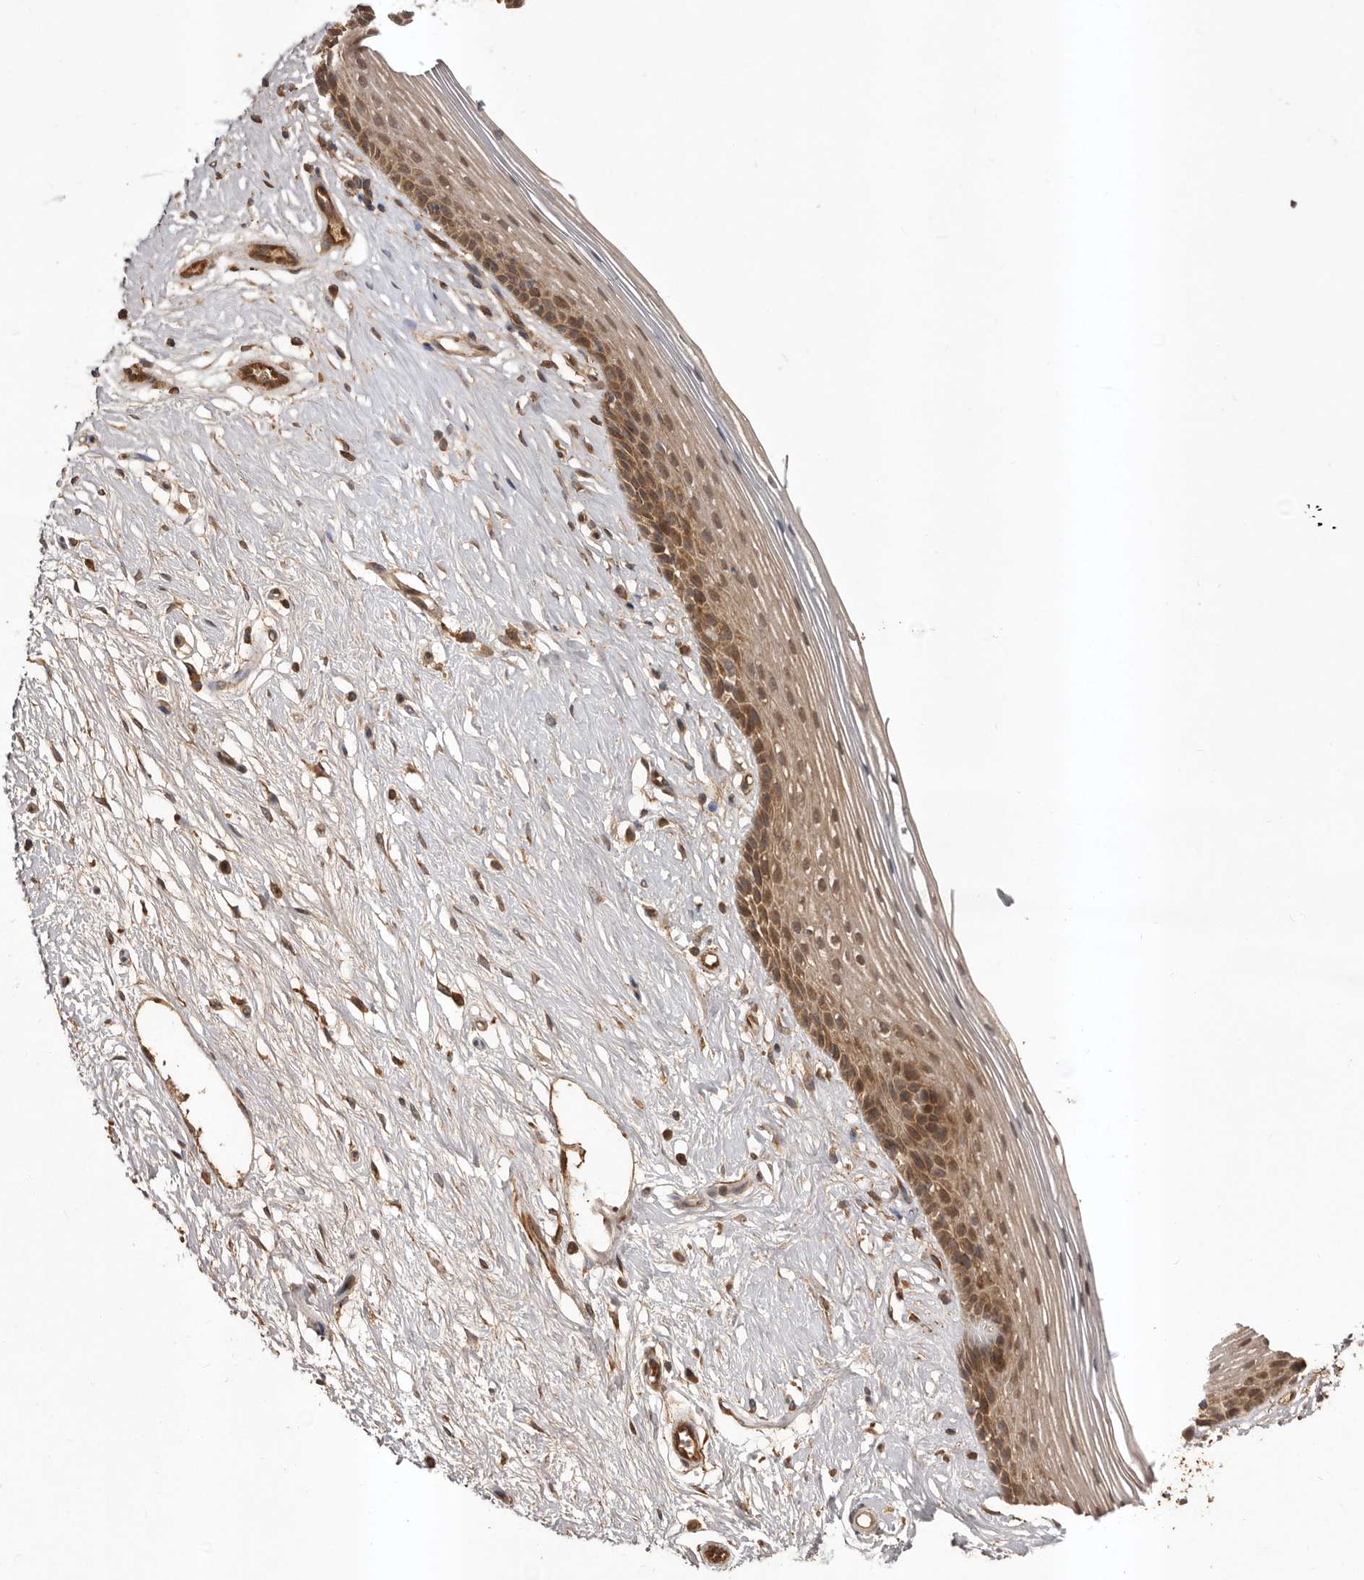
{"staining": {"intensity": "moderate", "quantity": ">75%", "location": "cytoplasmic/membranous"}, "tissue": "vagina", "cell_type": "Squamous epithelial cells", "image_type": "normal", "snomed": [{"axis": "morphology", "description": "Normal tissue, NOS"}, {"axis": "topography", "description": "Vagina"}], "caption": "Moderate cytoplasmic/membranous expression for a protein is appreciated in approximately >75% of squamous epithelial cells of benign vagina using IHC.", "gene": "SLC22A3", "patient": {"sex": "female", "age": 46}}